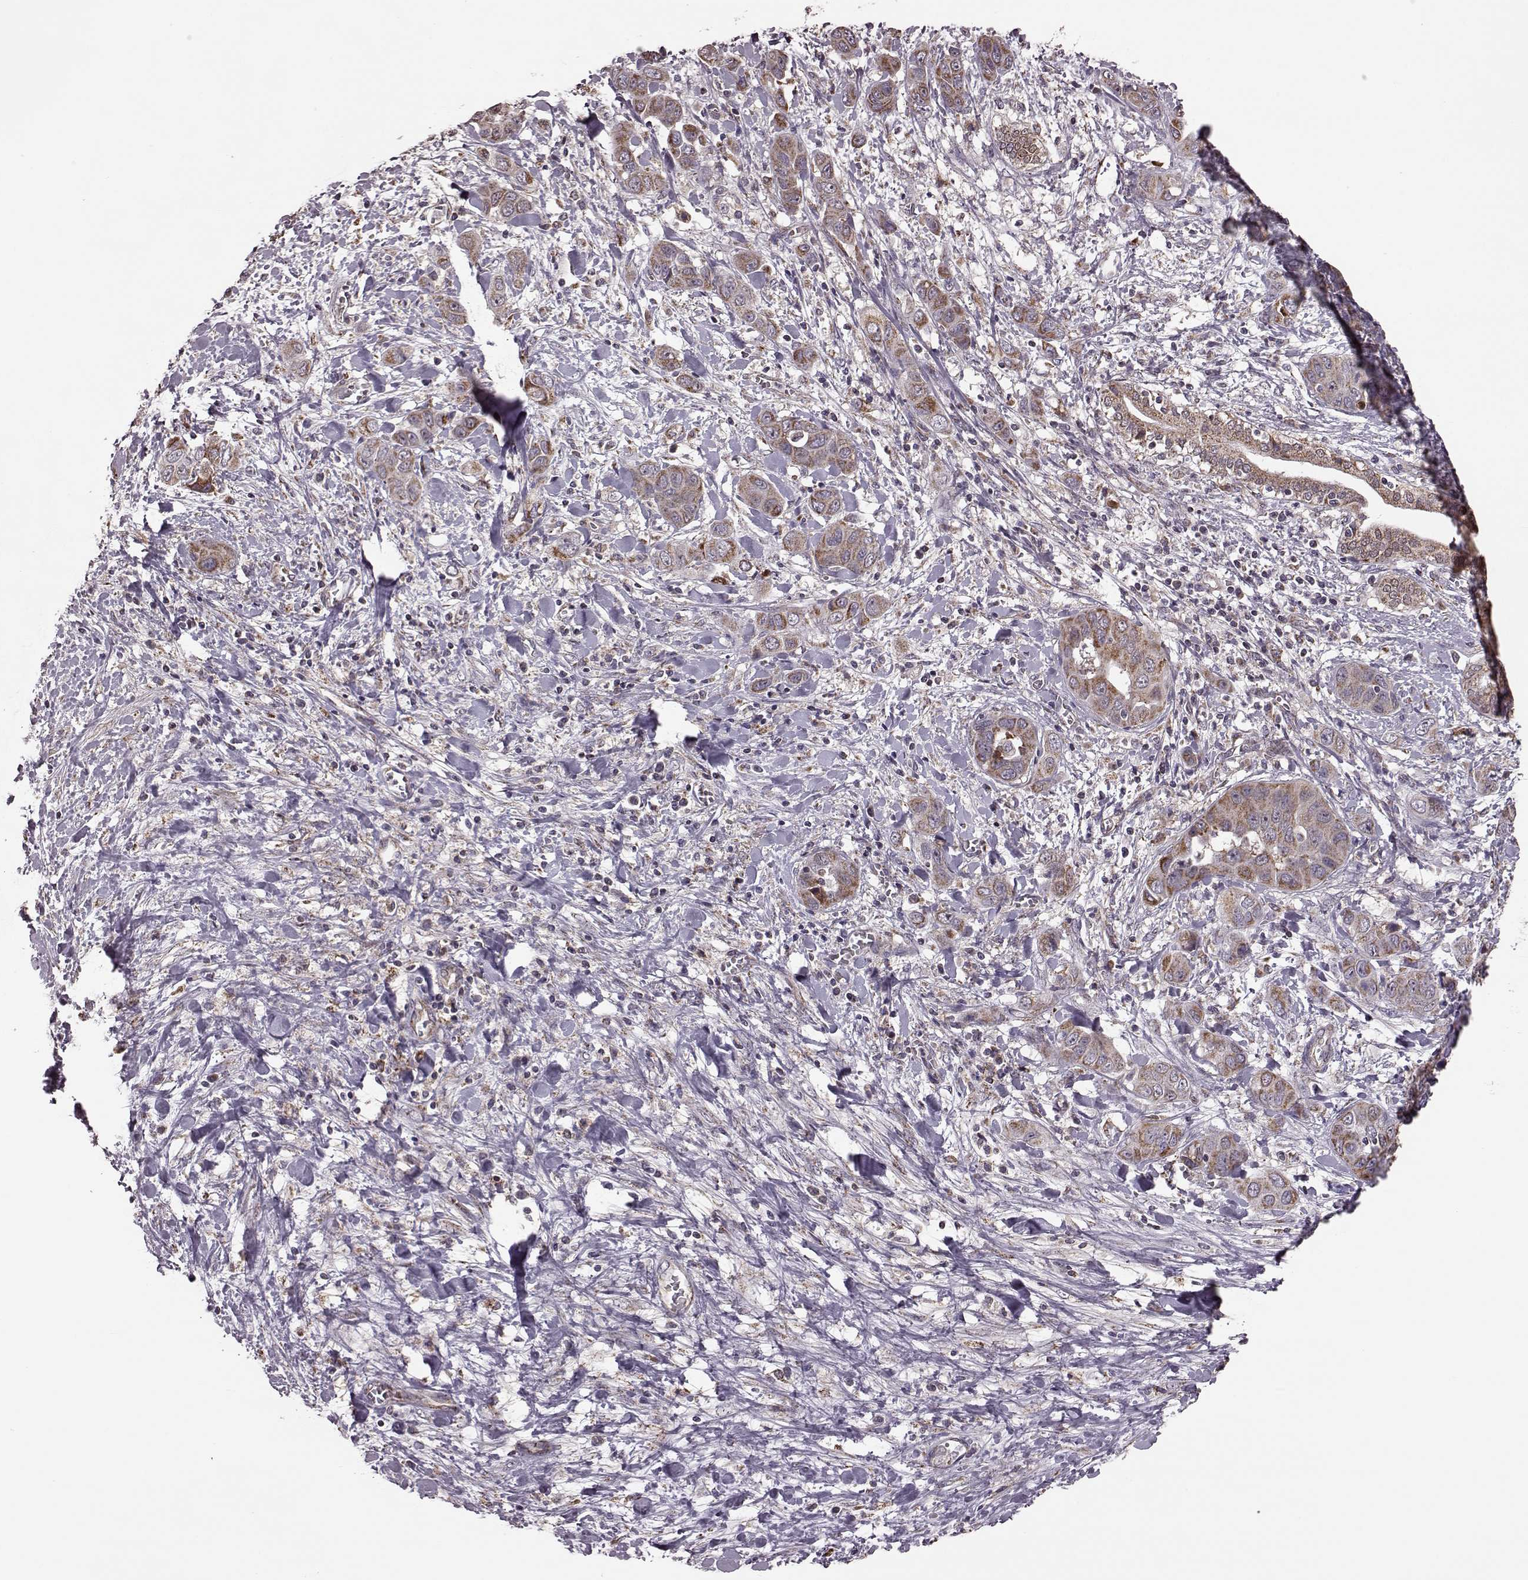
{"staining": {"intensity": "moderate", "quantity": ">75%", "location": "cytoplasmic/membranous"}, "tissue": "liver cancer", "cell_type": "Tumor cells", "image_type": "cancer", "snomed": [{"axis": "morphology", "description": "Cholangiocarcinoma"}, {"axis": "topography", "description": "Liver"}], "caption": "Approximately >75% of tumor cells in human liver cancer (cholangiocarcinoma) demonstrate moderate cytoplasmic/membranous protein staining as visualized by brown immunohistochemical staining.", "gene": "PUDP", "patient": {"sex": "female", "age": 52}}